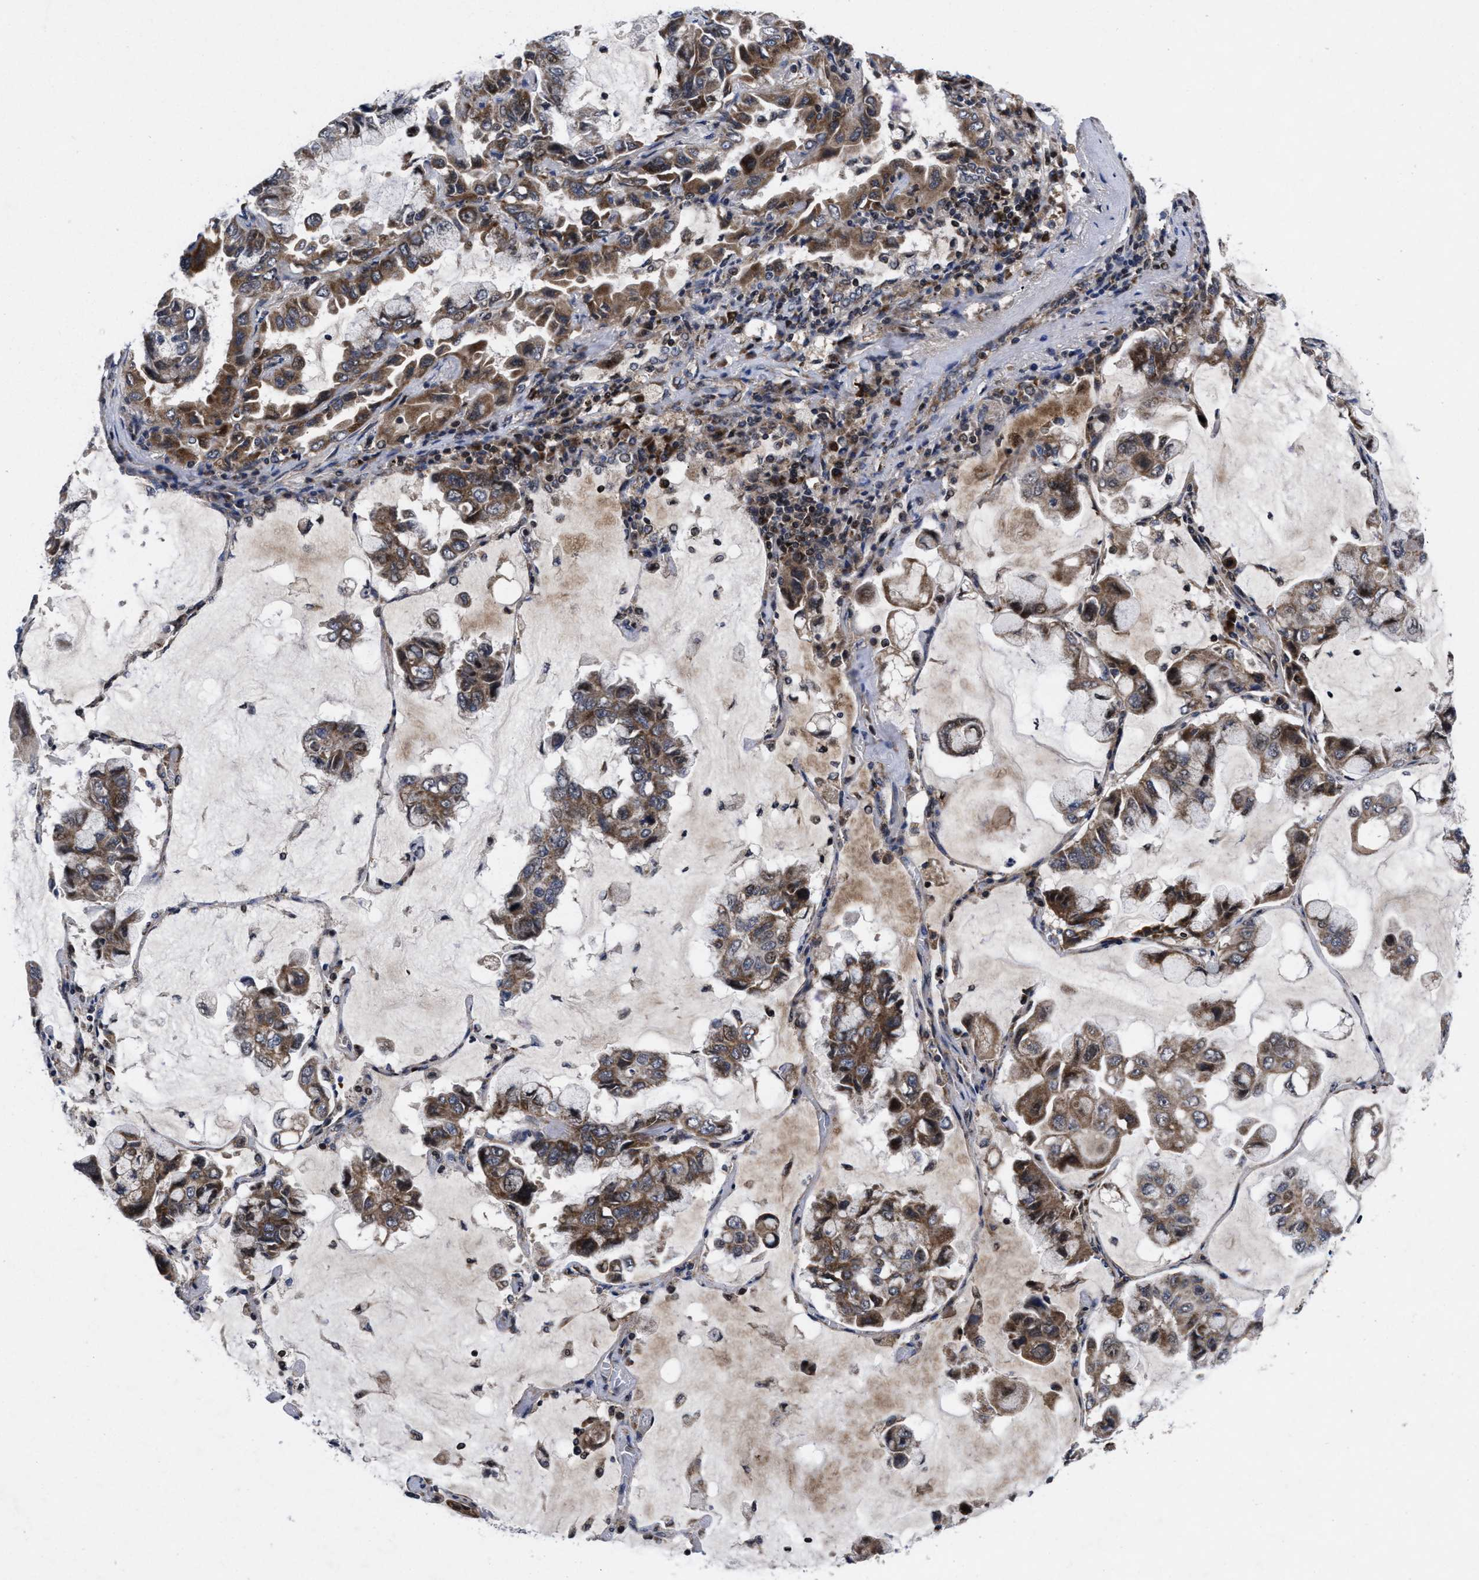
{"staining": {"intensity": "moderate", "quantity": ">75%", "location": "cytoplasmic/membranous"}, "tissue": "lung cancer", "cell_type": "Tumor cells", "image_type": "cancer", "snomed": [{"axis": "morphology", "description": "Adenocarcinoma, NOS"}, {"axis": "topography", "description": "Lung"}], "caption": "Immunohistochemical staining of adenocarcinoma (lung) shows medium levels of moderate cytoplasmic/membranous expression in approximately >75% of tumor cells. The staining is performed using DAB brown chromogen to label protein expression. The nuclei are counter-stained blue using hematoxylin.", "gene": "MRPL50", "patient": {"sex": "male", "age": 64}}